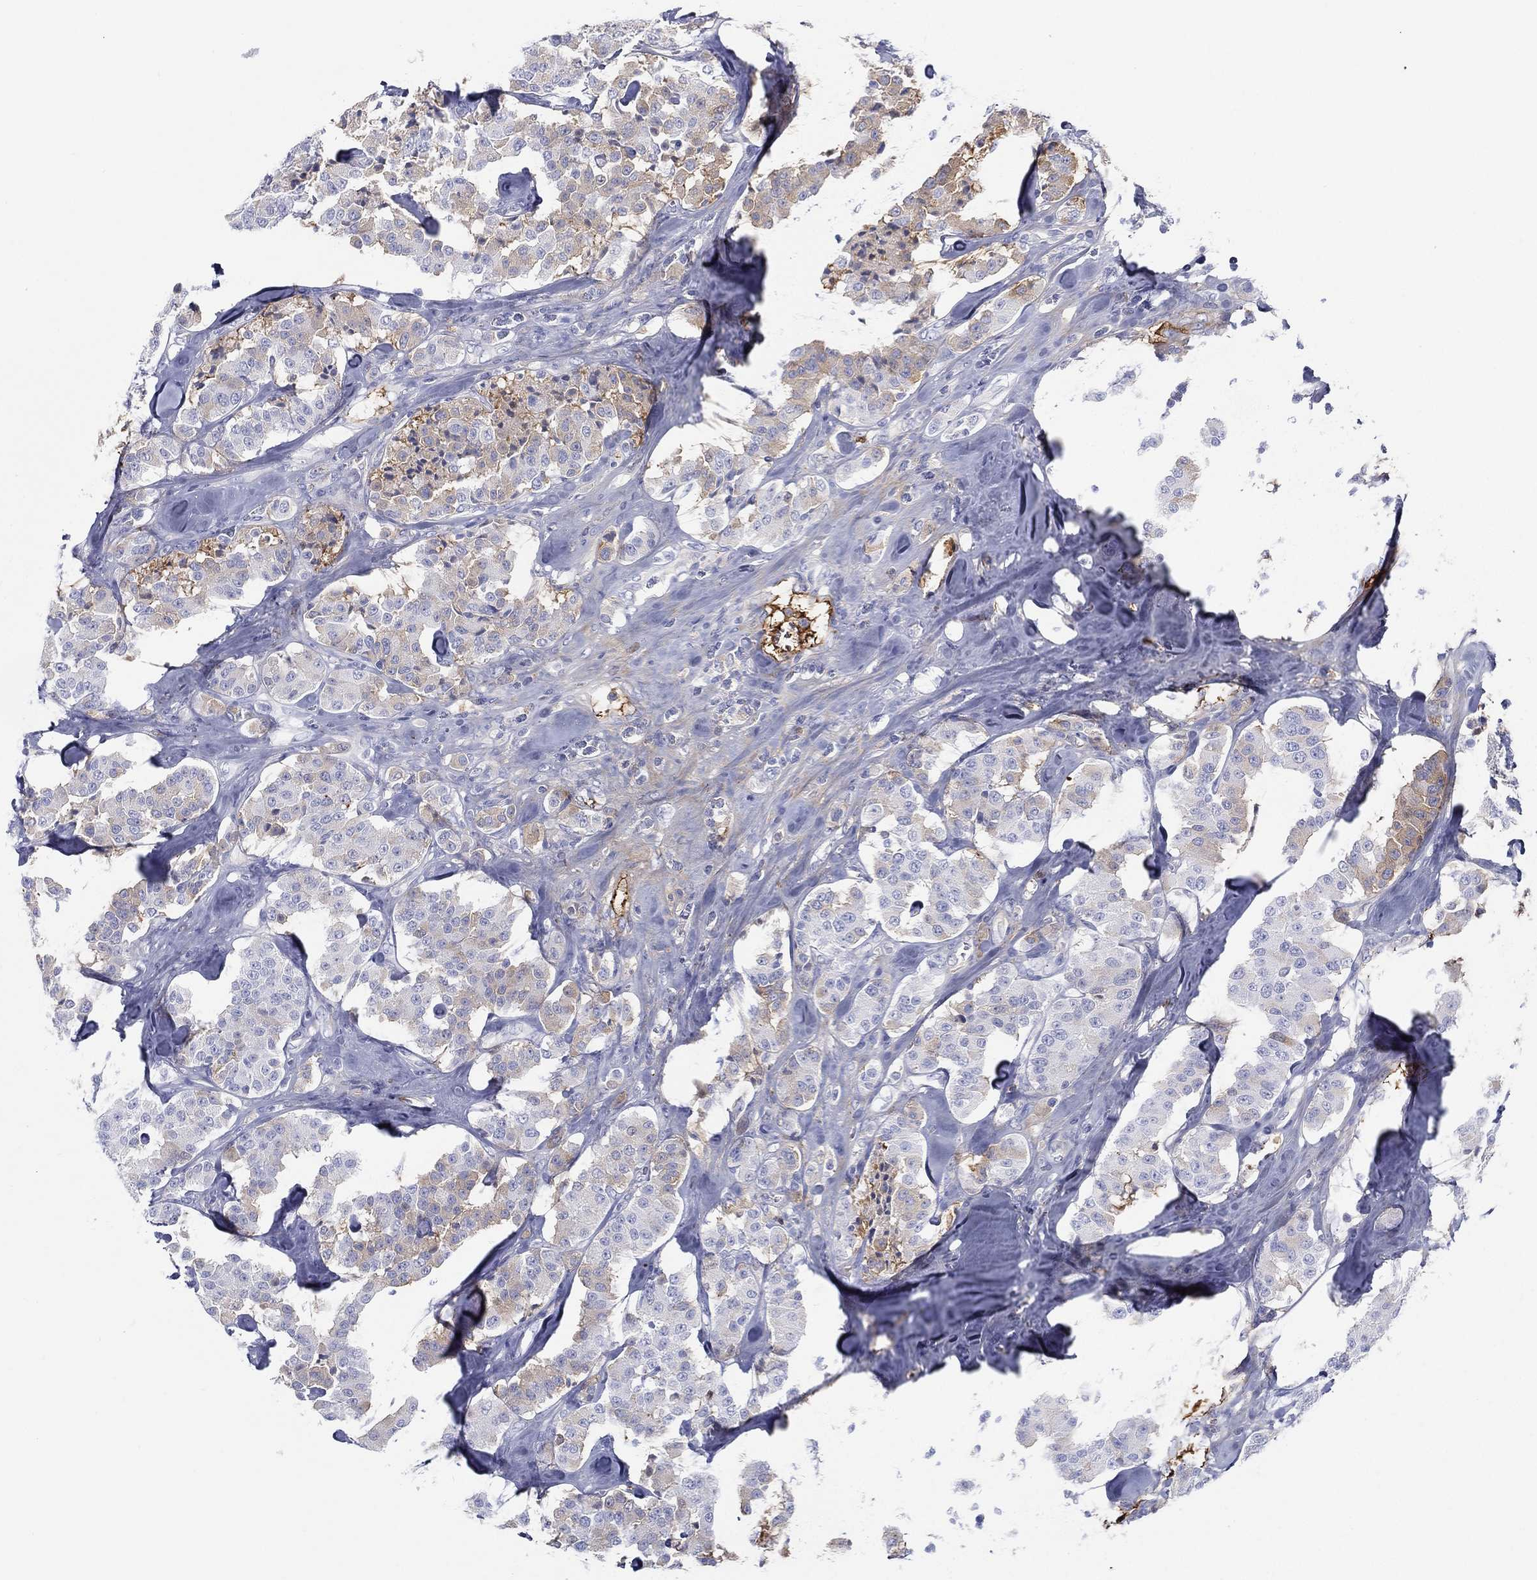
{"staining": {"intensity": "weak", "quantity": "<25%", "location": "cytoplasmic/membranous"}, "tissue": "carcinoid", "cell_type": "Tumor cells", "image_type": "cancer", "snomed": [{"axis": "morphology", "description": "Carcinoid, malignant, NOS"}, {"axis": "topography", "description": "Pancreas"}], "caption": "This is an immunohistochemistry (IHC) image of malignant carcinoid. There is no expression in tumor cells.", "gene": "IFNB1", "patient": {"sex": "male", "age": 41}}